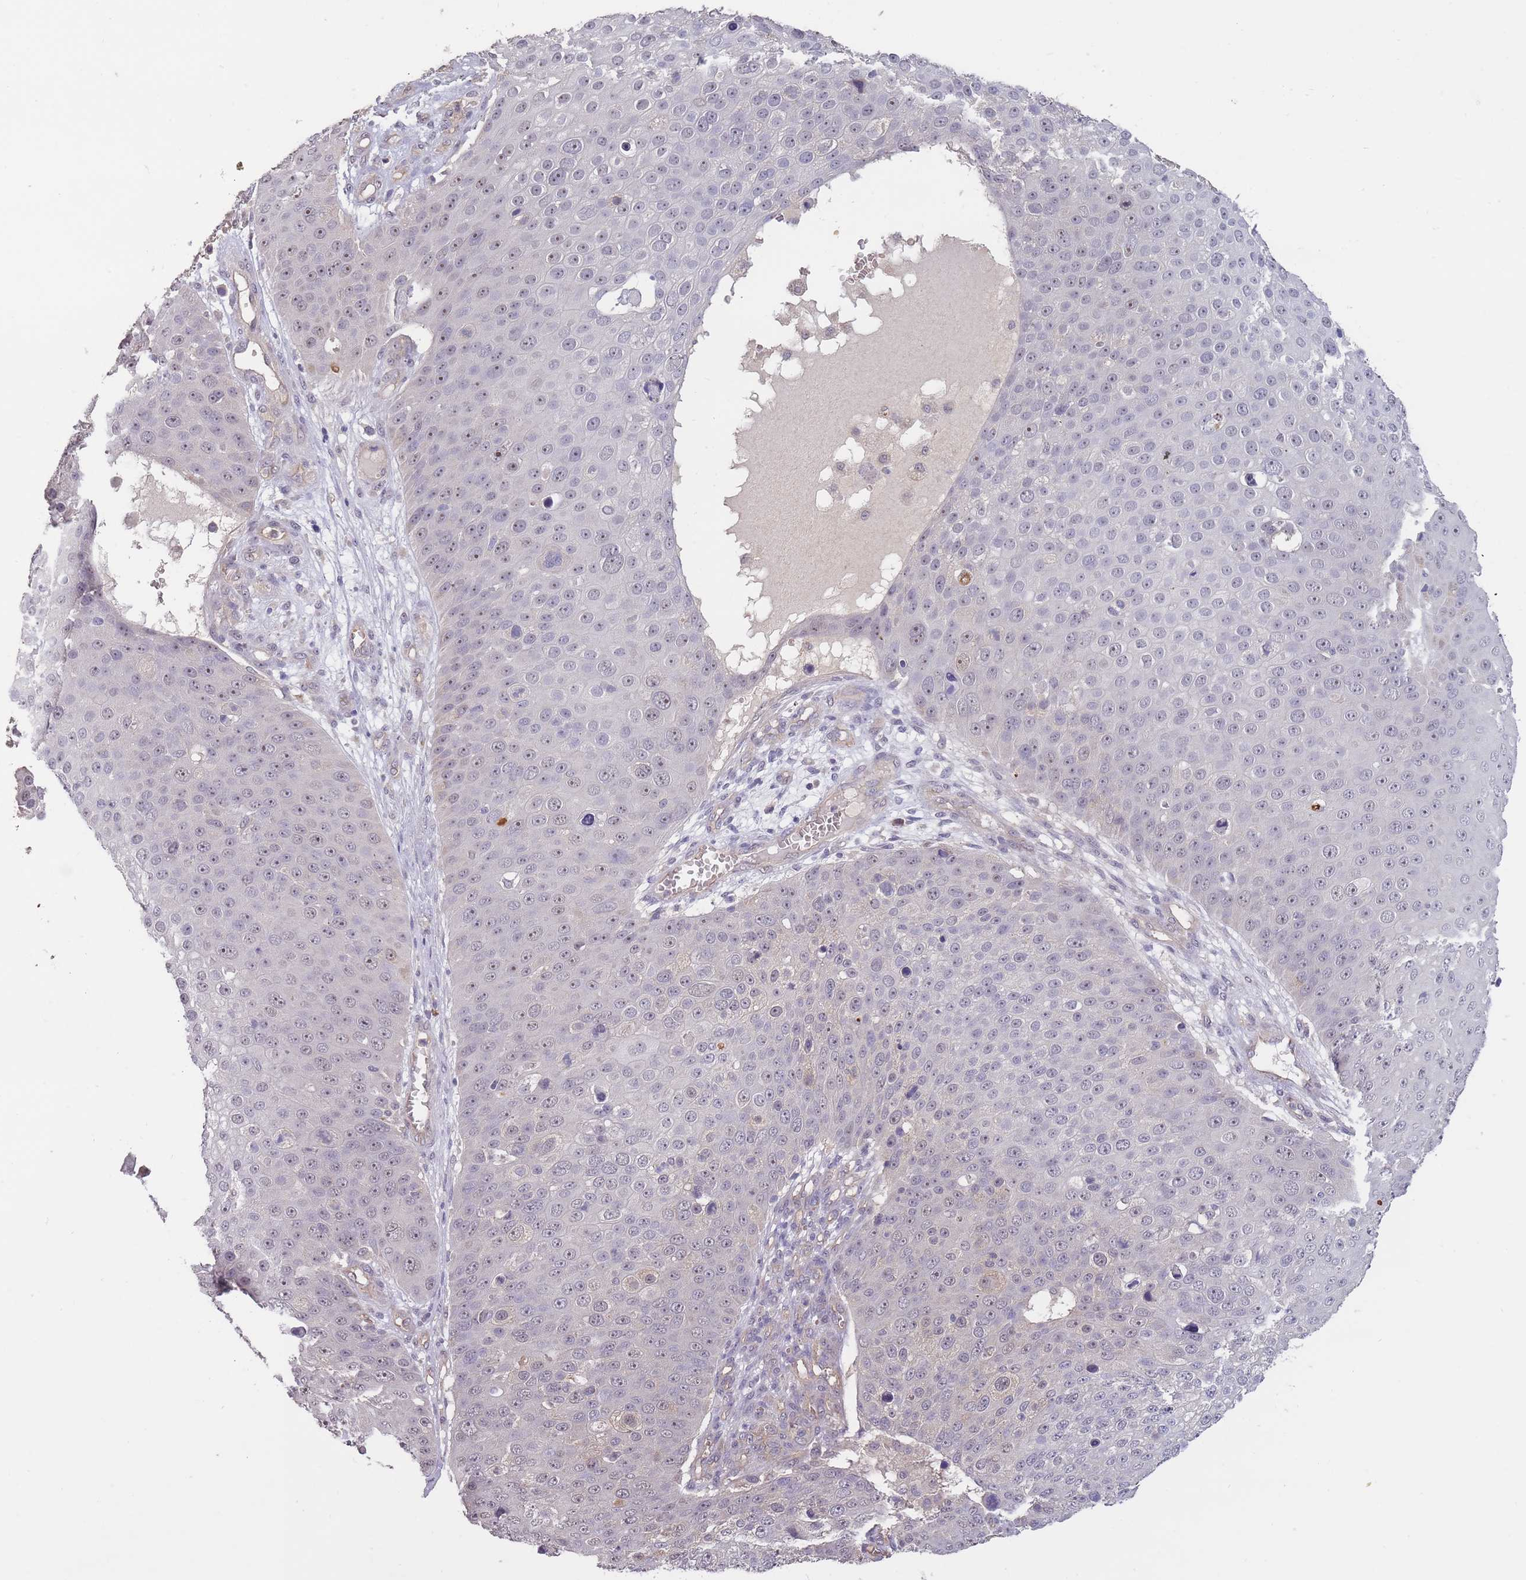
{"staining": {"intensity": "weak", "quantity": "25%-75%", "location": "nuclear"}, "tissue": "skin cancer", "cell_type": "Tumor cells", "image_type": "cancer", "snomed": [{"axis": "morphology", "description": "Squamous cell carcinoma, NOS"}, {"axis": "topography", "description": "Skin"}], "caption": "Skin squamous cell carcinoma stained with DAB immunohistochemistry (IHC) exhibits low levels of weak nuclear positivity in about 25%-75% of tumor cells.", "gene": "KIAA1755", "patient": {"sex": "male", "age": 71}}